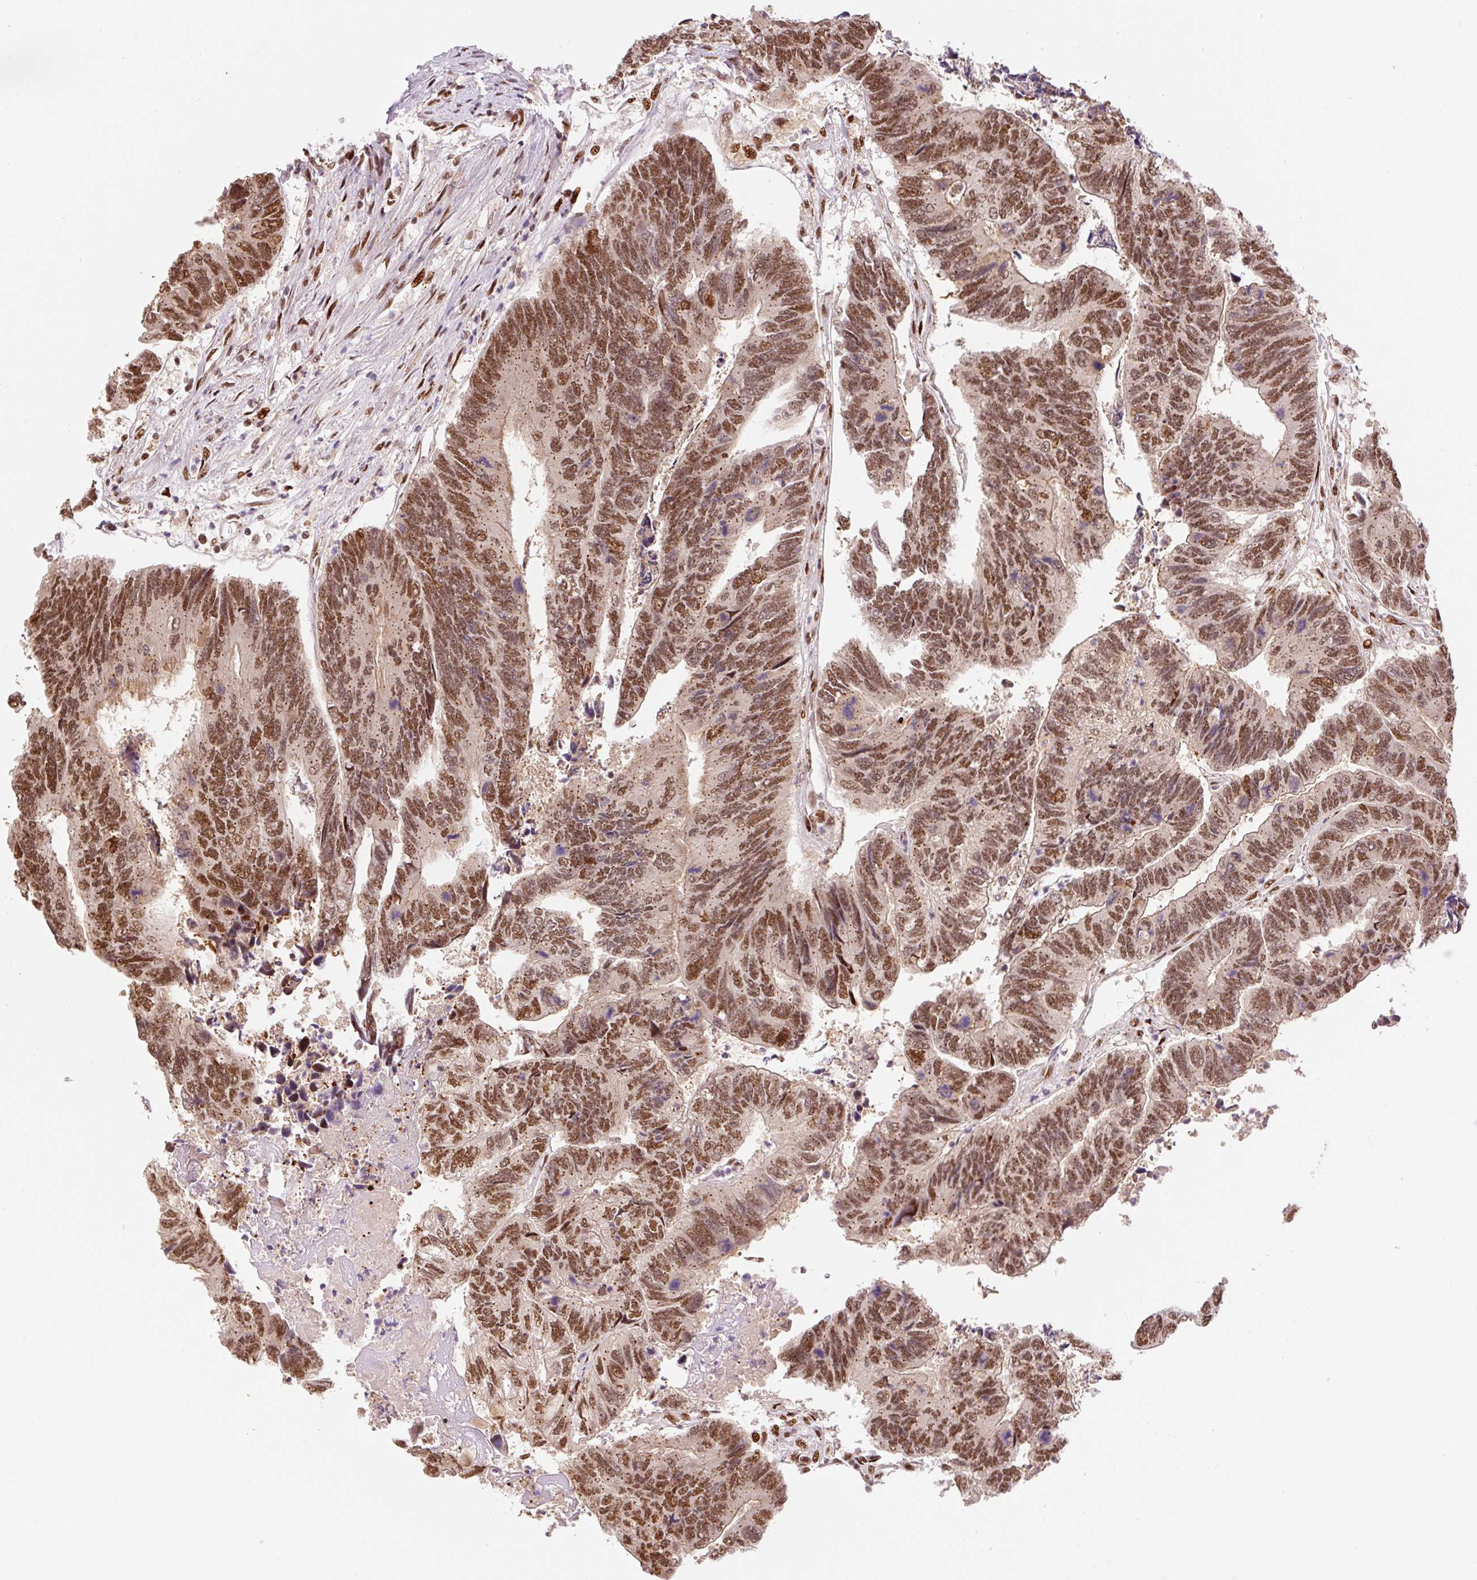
{"staining": {"intensity": "moderate", "quantity": ">75%", "location": "nuclear"}, "tissue": "colorectal cancer", "cell_type": "Tumor cells", "image_type": "cancer", "snomed": [{"axis": "morphology", "description": "Adenocarcinoma, NOS"}, {"axis": "topography", "description": "Colon"}], "caption": "A brown stain highlights moderate nuclear expression of a protein in human colorectal cancer tumor cells.", "gene": "GPR139", "patient": {"sex": "female", "age": 67}}